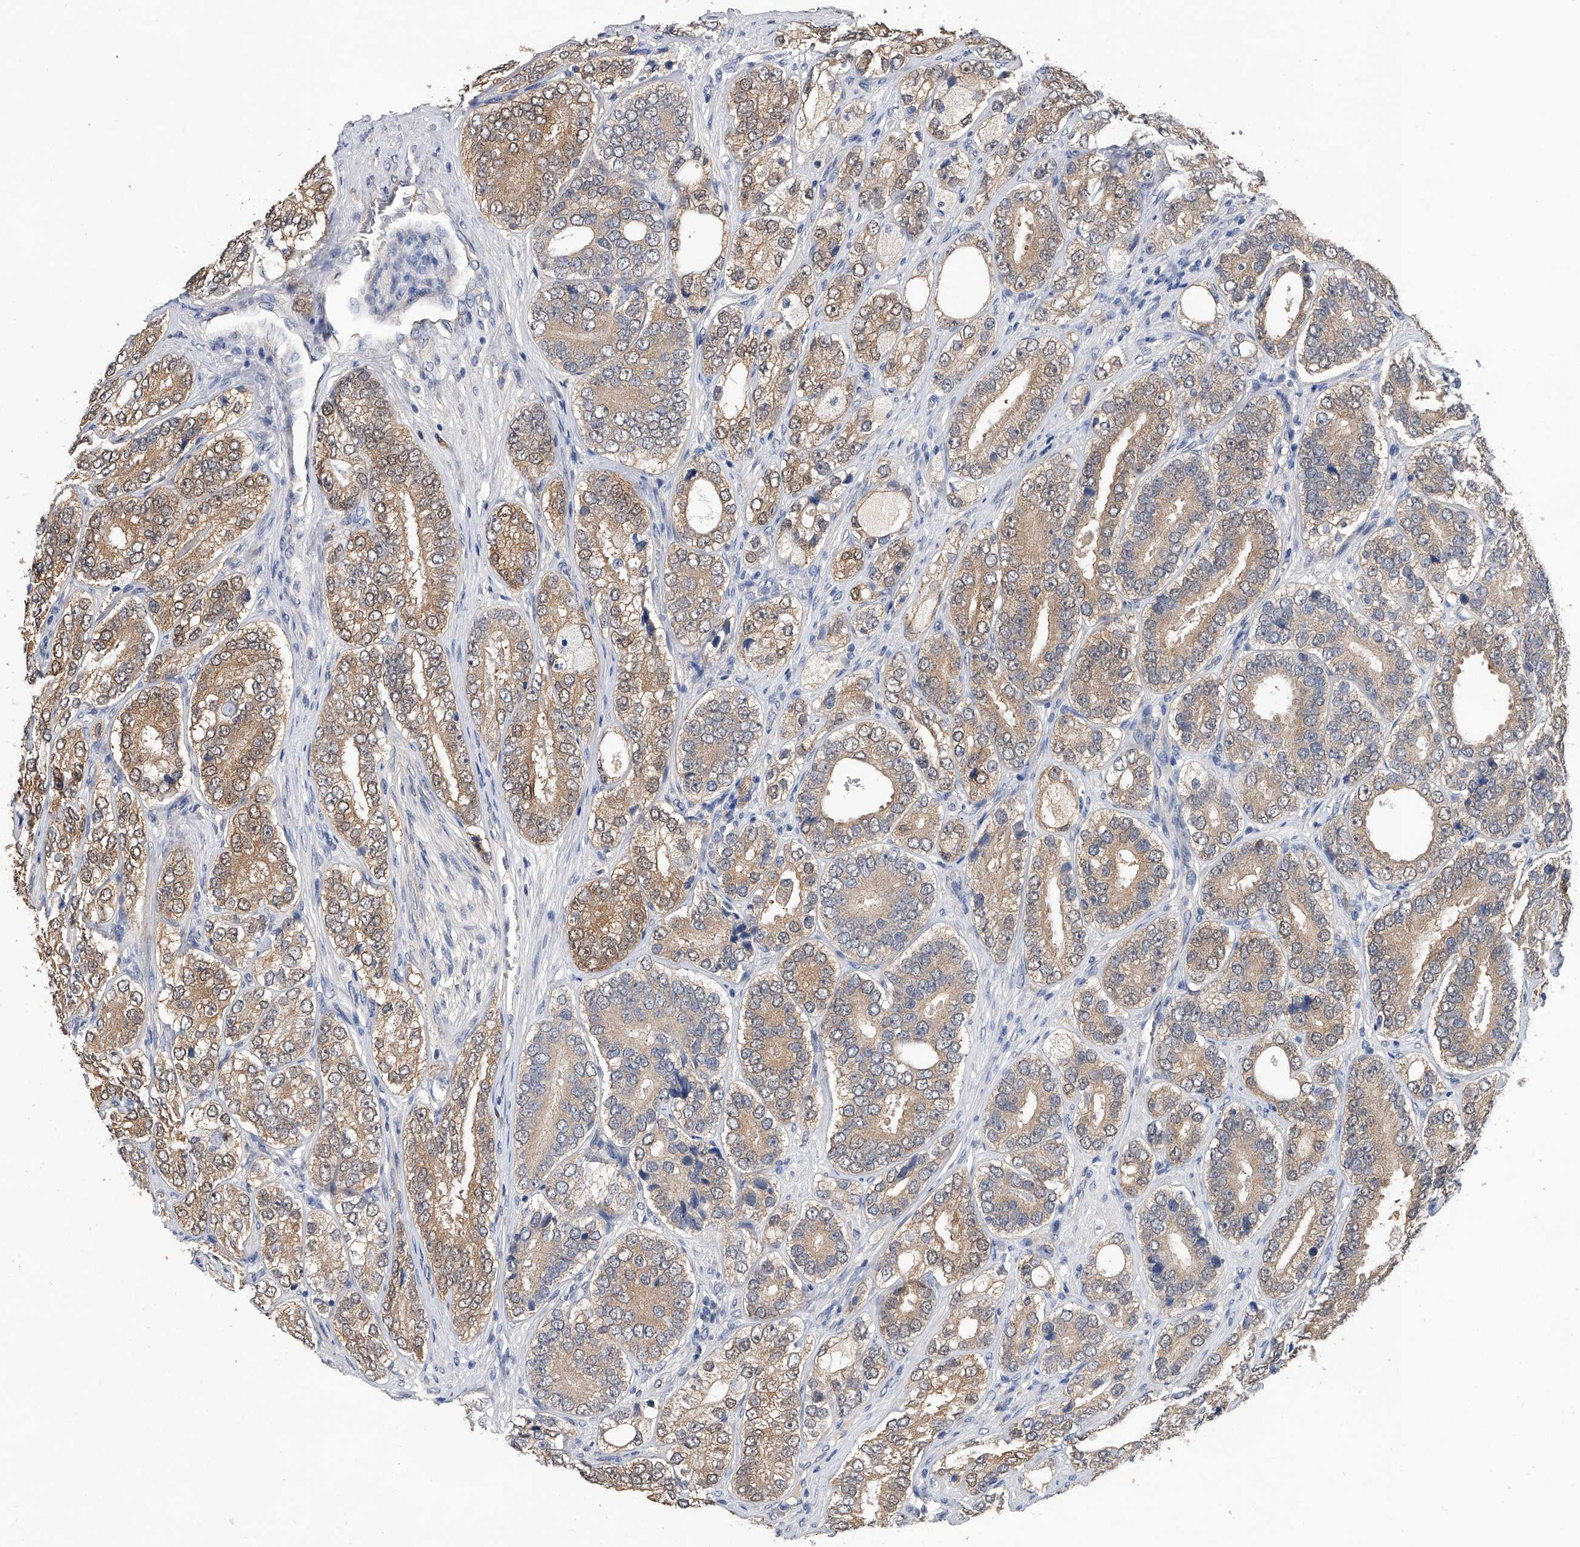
{"staining": {"intensity": "moderate", "quantity": ">75%", "location": "cytoplasmic/membranous"}, "tissue": "prostate cancer", "cell_type": "Tumor cells", "image_type": "cancer", "snomed": [{"axis": "morphology", "description": "Adenocarcinoma, High grade"}, {"axis": "topography", "description": "Prostate"}], "caption": "Prostate cancer (adenocarcinoma (high-grade)) stained with immunohistochemistry (IHC) exhibits moderate cytoplasmic/membranous positivity in about >75% of tumor cells.", "gene": "PGM3", "patient": {"sex": "male", "age": 56}}